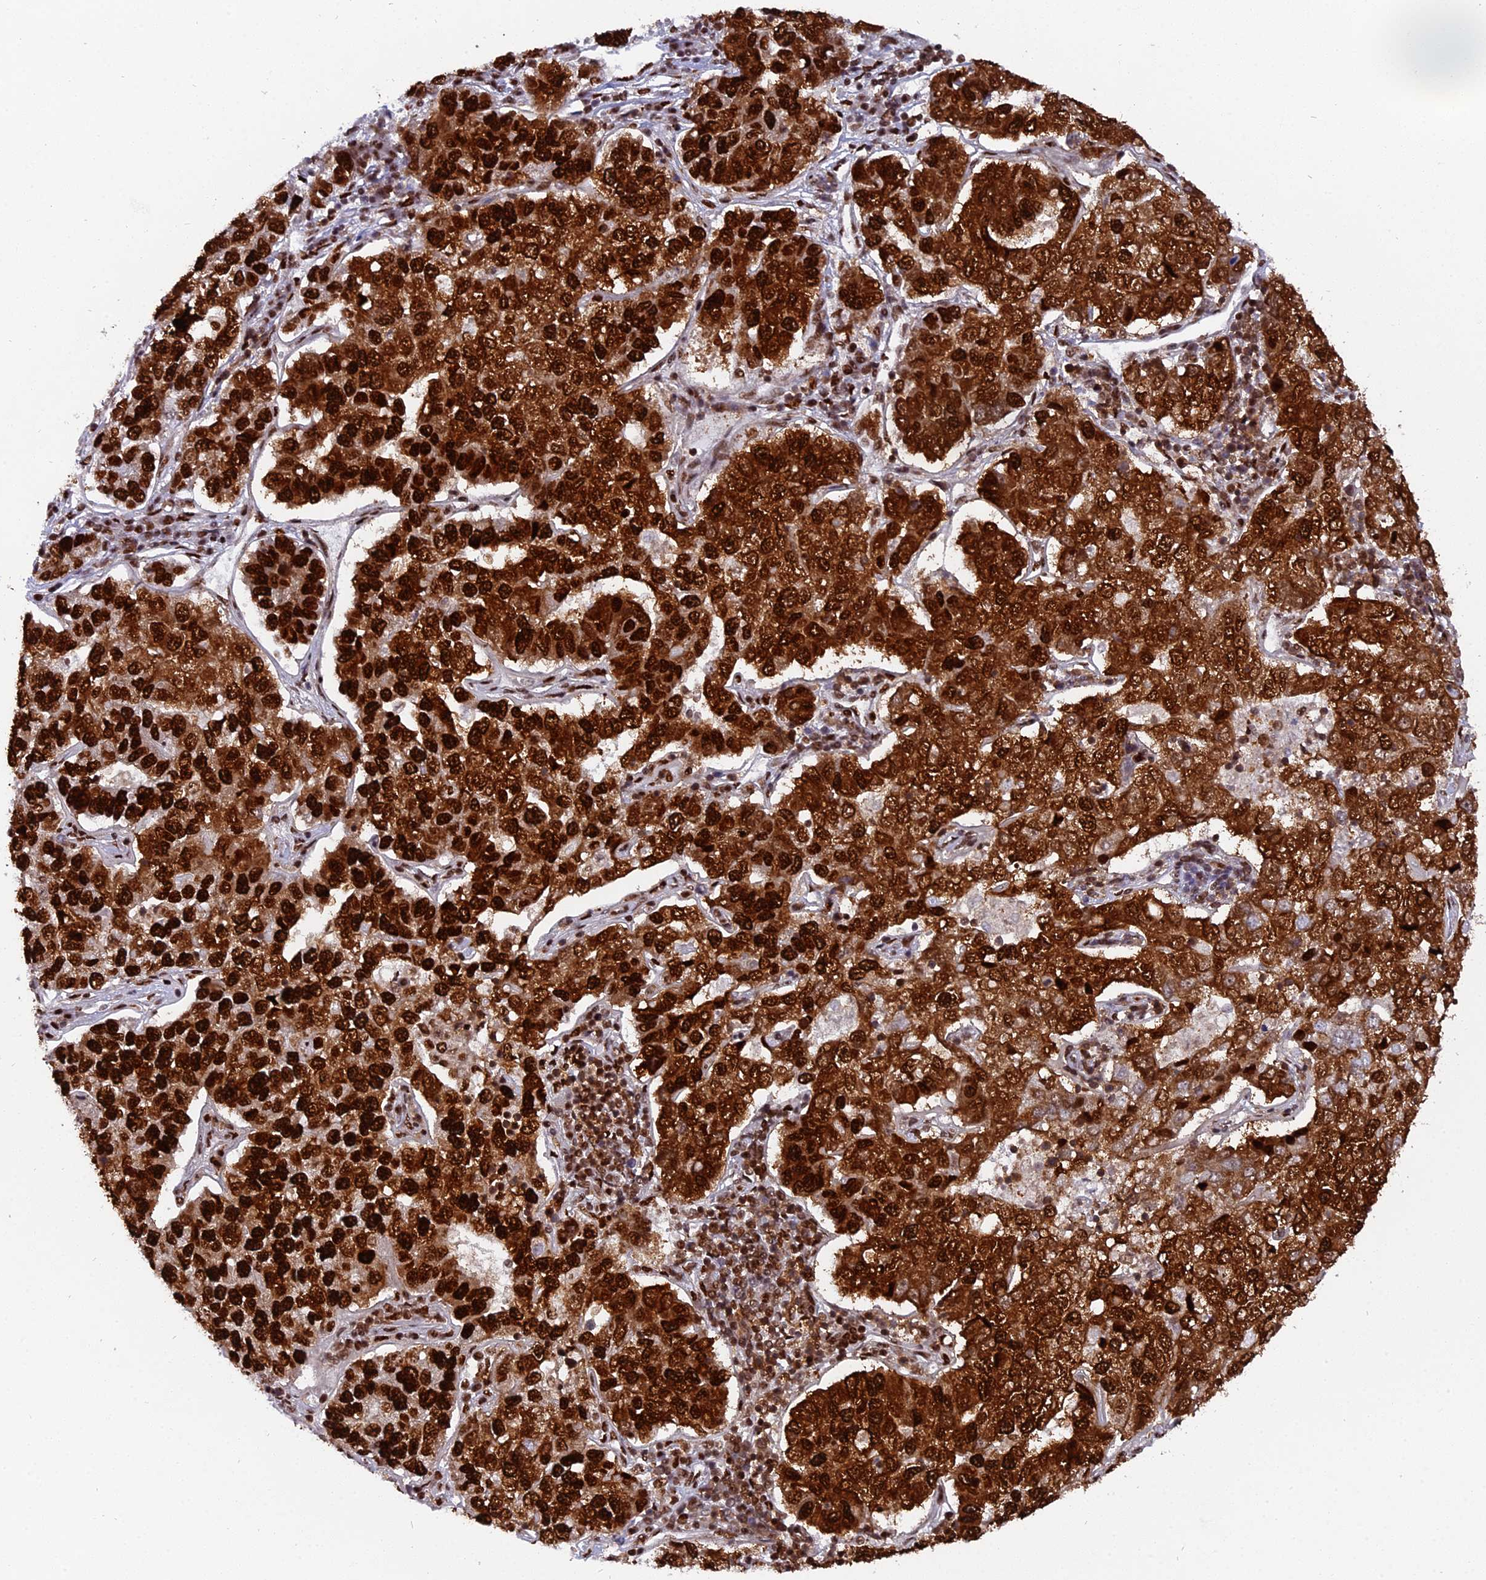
{"staining": {"intensity": "strong", "quantity": ">75%", "location": "cytoplasmic/membranous,nuclear"}, "tissue": "pancreatic cancer", "cell_type": "Tumor cells", "image_type": "cancer", "snomed": [{"axis": "morphology", "description": "Adenocarcinoma, NOS"}, {"axis": "topography", "description": "Pancreas"}], "caption": "Human pancreatic cancer (adenocarcinoma) stained for a protein (brown) reveals strong cytoplasmic/membranous and nuclear positive positivity in approximately >75% of tumor cells.", "gene": "RAMAC", "patient": {"sex": "female", "age": 61}}